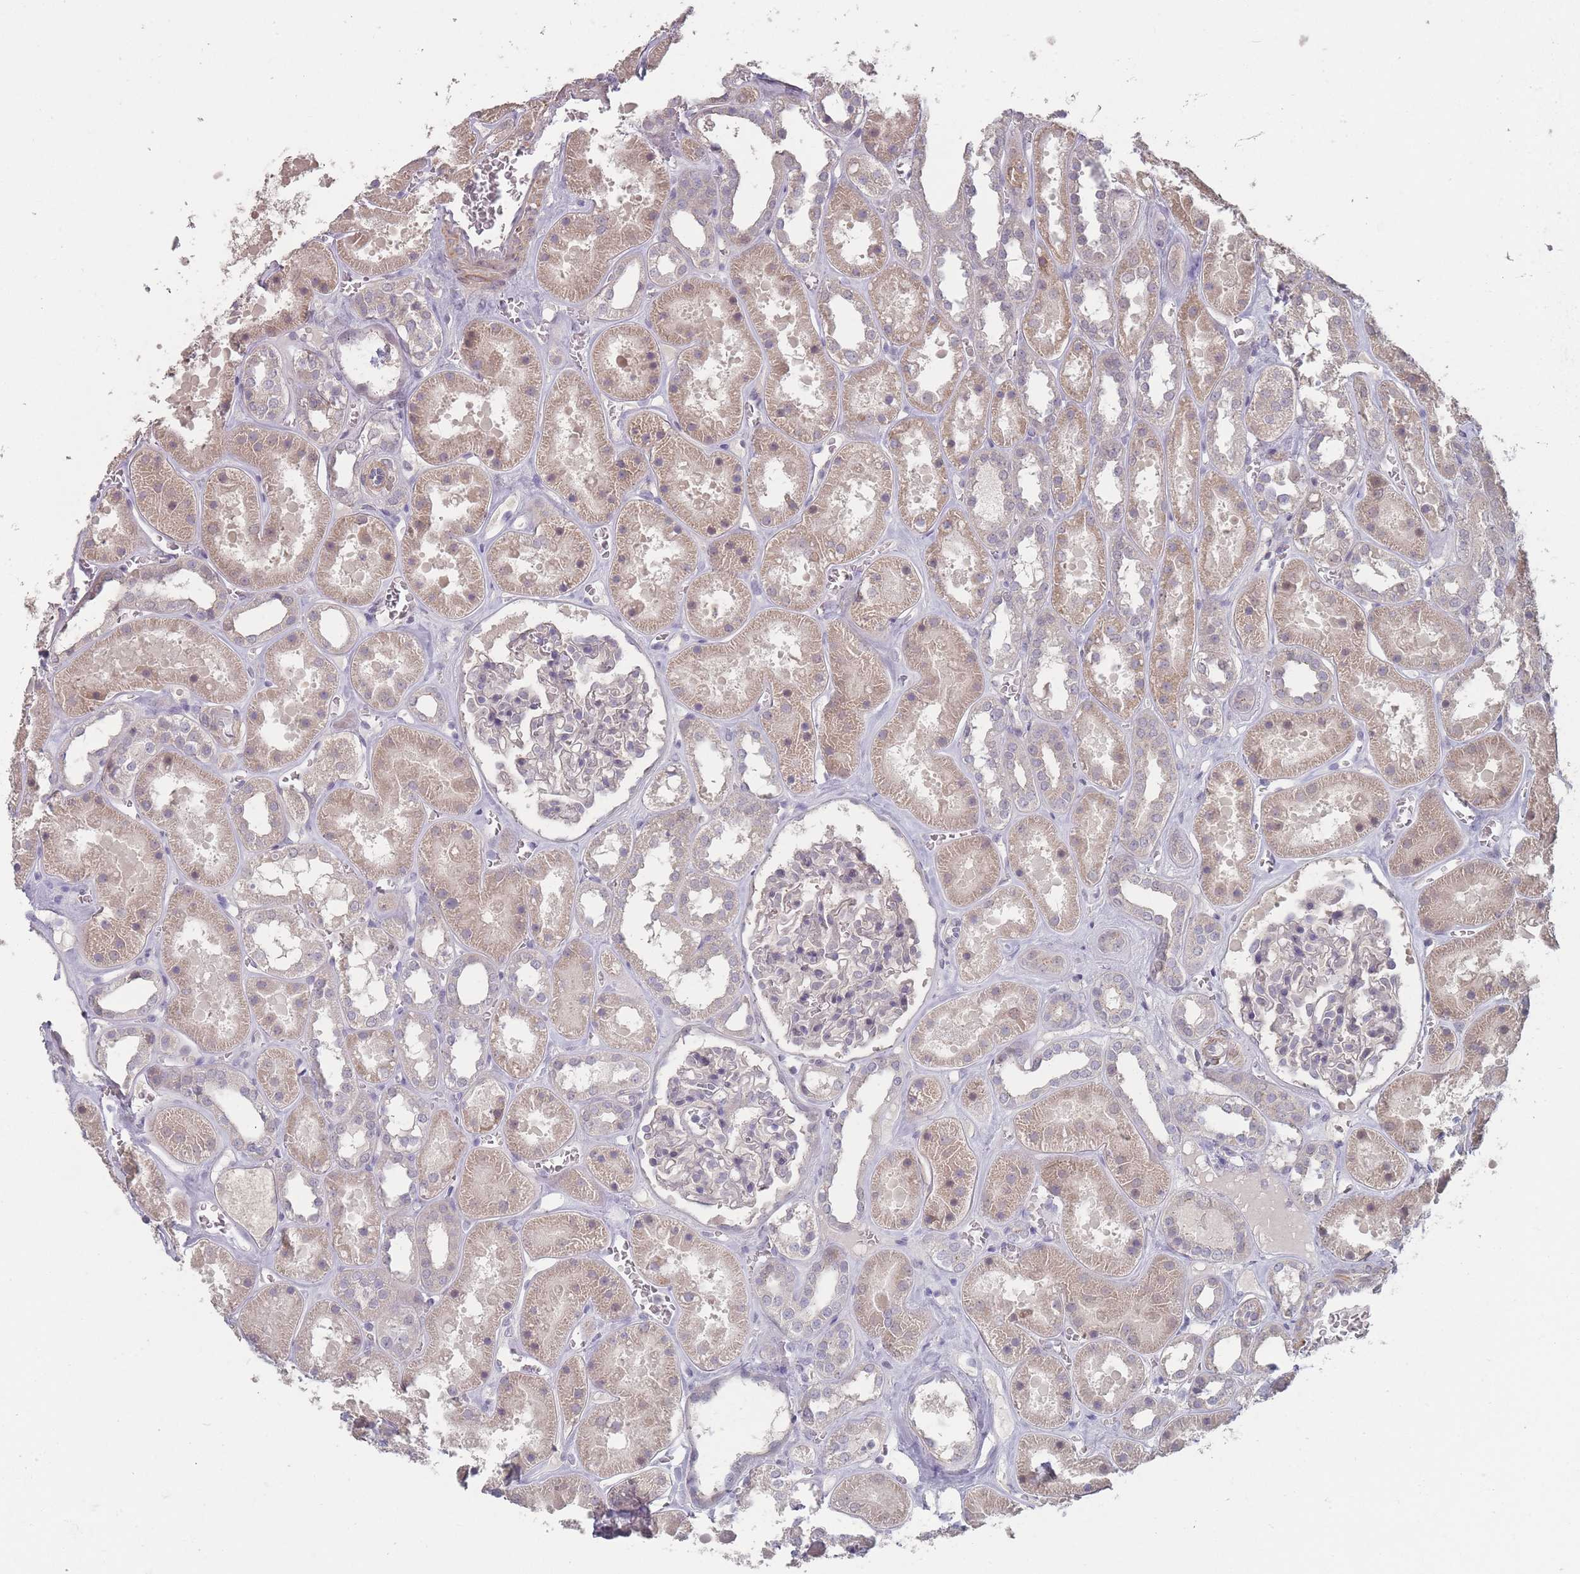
{"staining": {"intensity": "negative", "quantity": "none", "location": "none"}, "tissue": "kidney", "cell_type": "Cells in glomeruli", "image_type": "normal", "snomed": [{"axis": "morphology", "description": "Normal tissue, NOS"}, {"axis": "topography", "description": "Kidney"}], "caption": "Cells in glomeruli show no significant positivity in benign kidney. (Immunohistochemistry, brightfield microscopy, high magnification).", "gene": "ERCC6L", "patient": {"sex": "female", "age": 41}}